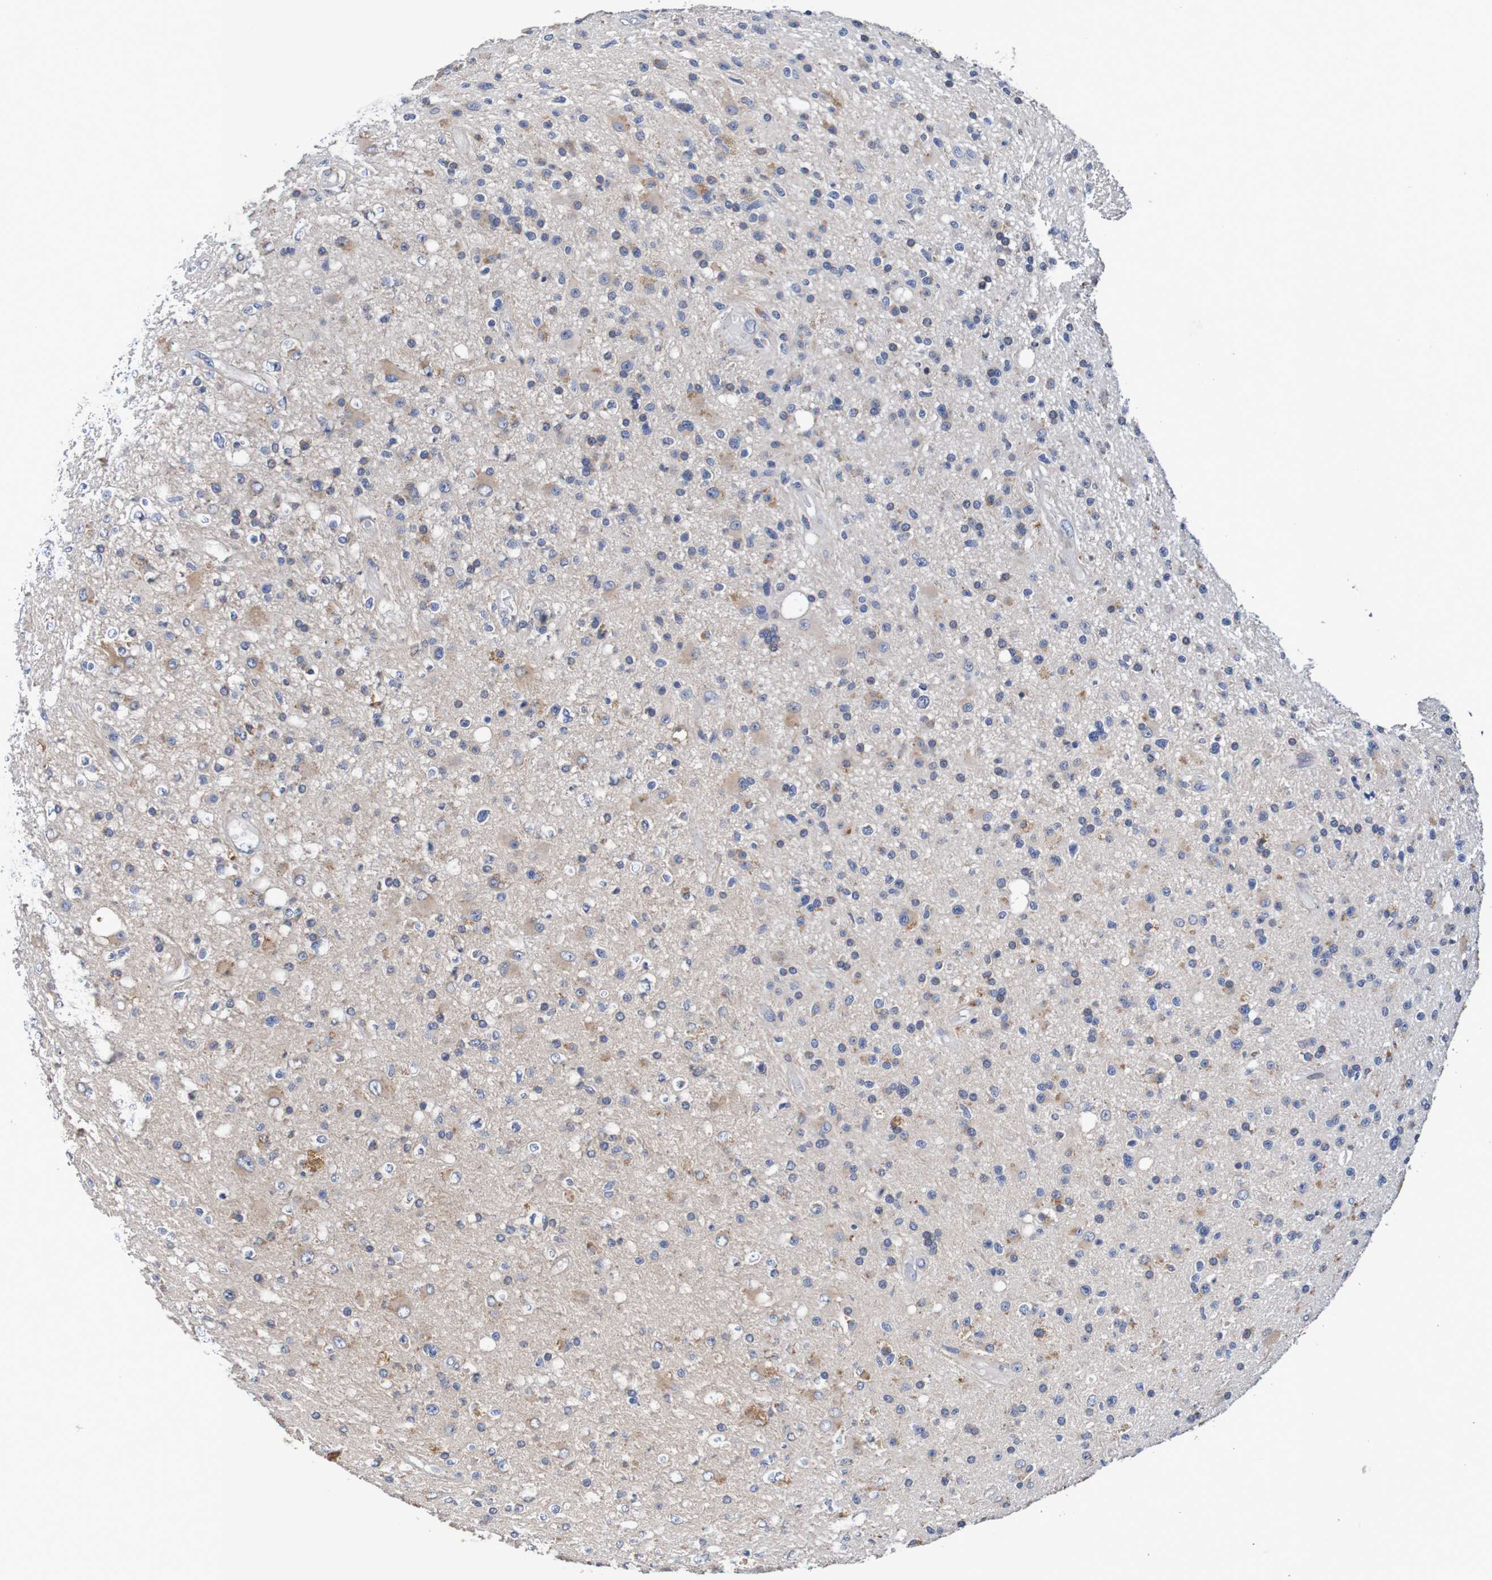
{"staining": {"intensity": "moderate", "quantity": "25%-75%", "location": "cytoplasmic/membranous"}, "tissue": "glioma", "cell_type": "Tumor cells", "image_type": "cancer", "snomed": [{"axis": "morphology", "description": "Glioma, malignant, High grade"}, {"axis": "topography", "description": "Brain"}], "caption": "High-magnification brightfield microscopy of glioma stained with DAB (3,3'-diaminobenzidine) (brown) and counterstained with hematoxylin (blue). tumor cells exhibit moderate cytoplasmic/membranous staining is present in approximately25%-75% of cells.", "gene": "FIBP", "patient": {"sex": "male", "age": 33}}